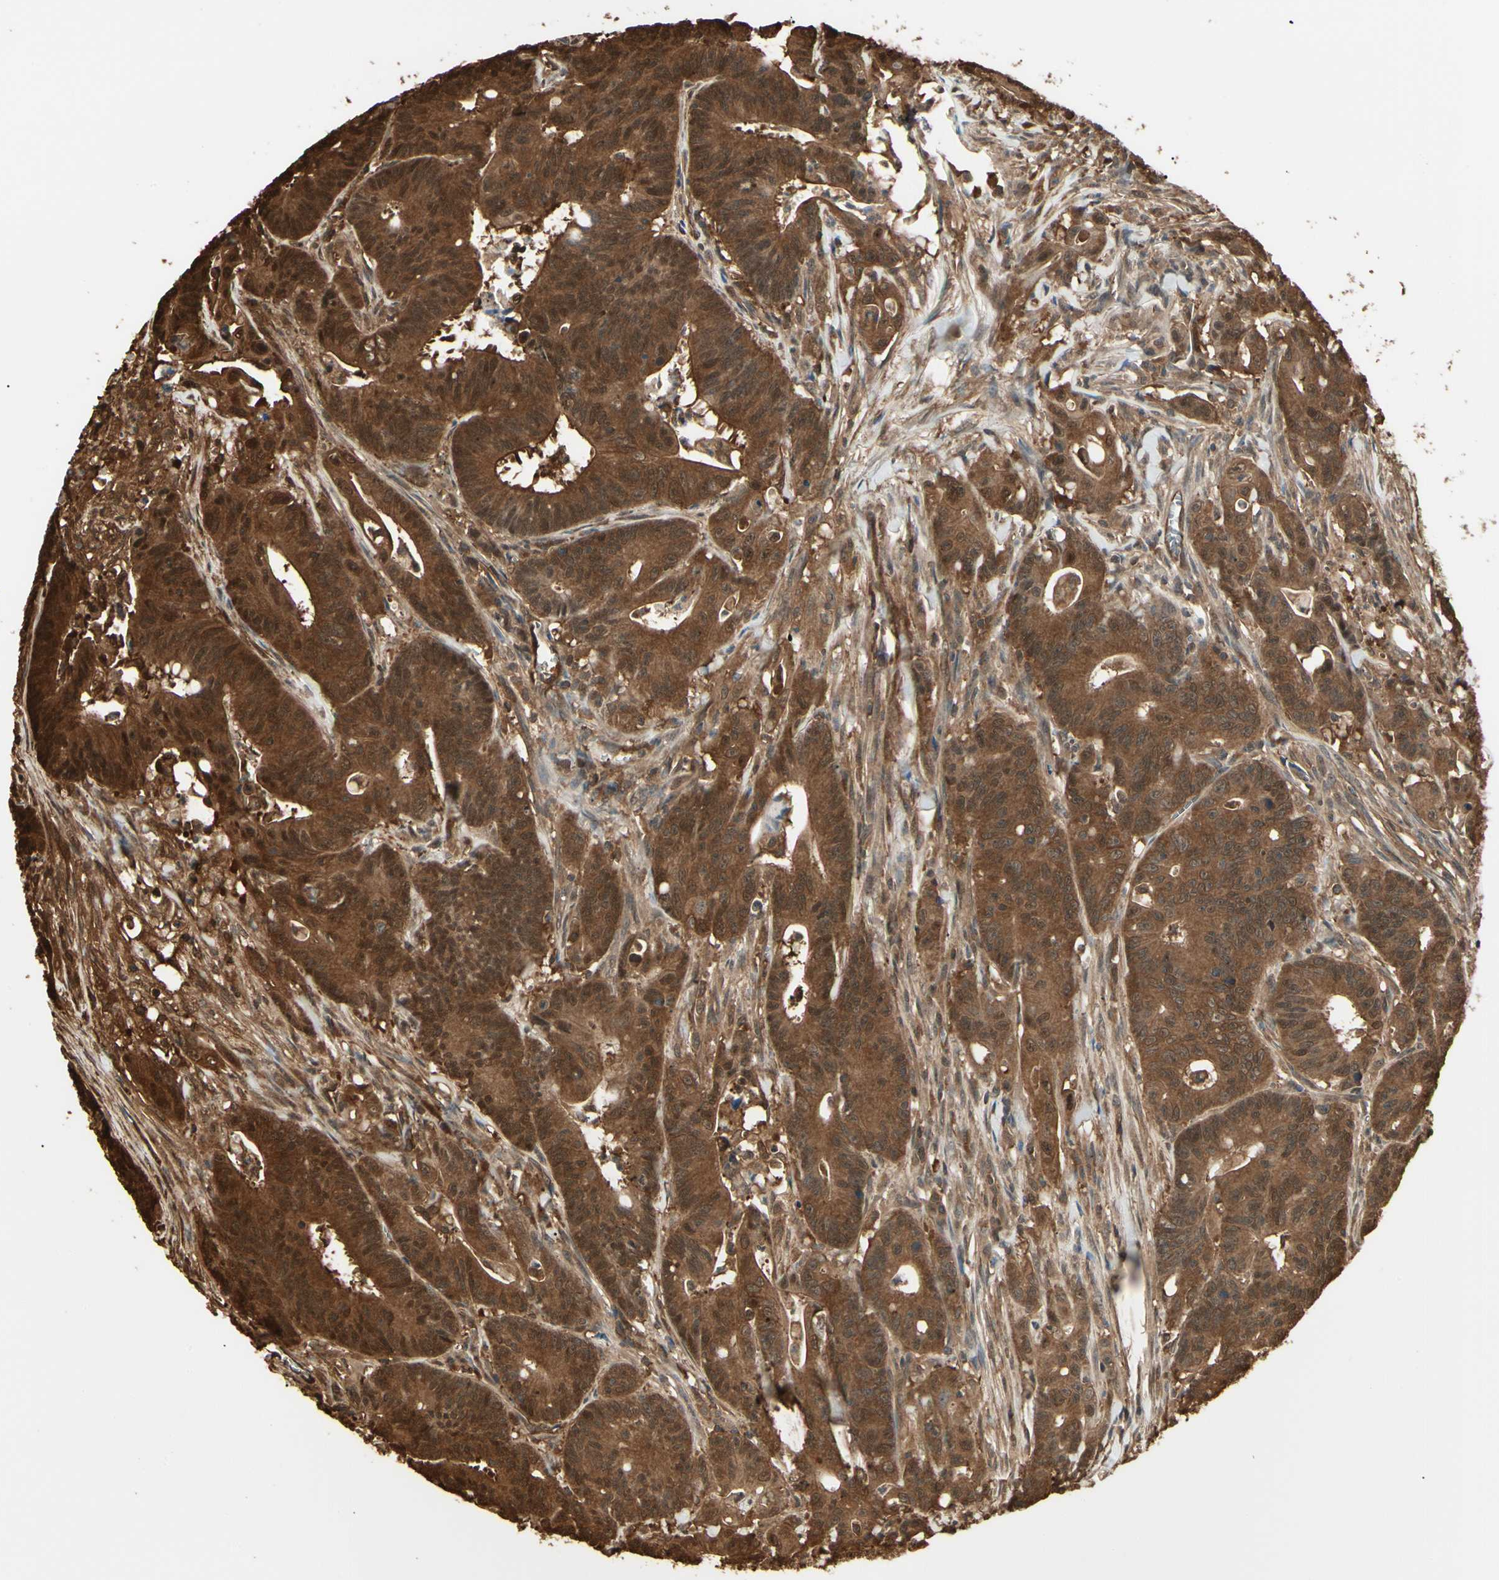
{"staining": {"intensity": "strong", "quantity": ">75%", "location": "cytoplasmic/membranous,nuclear"}, "tissue": "colorectal cancer", "cell_type": "Tumor cells", "image_type": "cancer", "snomed": [{"axis": "morphology", "description": "Adenocarcinoma, NOS"}, {"axis": "topography", "description": "Colon"}], "caption": "Colorectal cancer (adenocarcinoma) stained with a protein marker displays strong staining in tumor cells.", "gene": "YWHAE", "patient": {"sex": "male", "age": 45}}